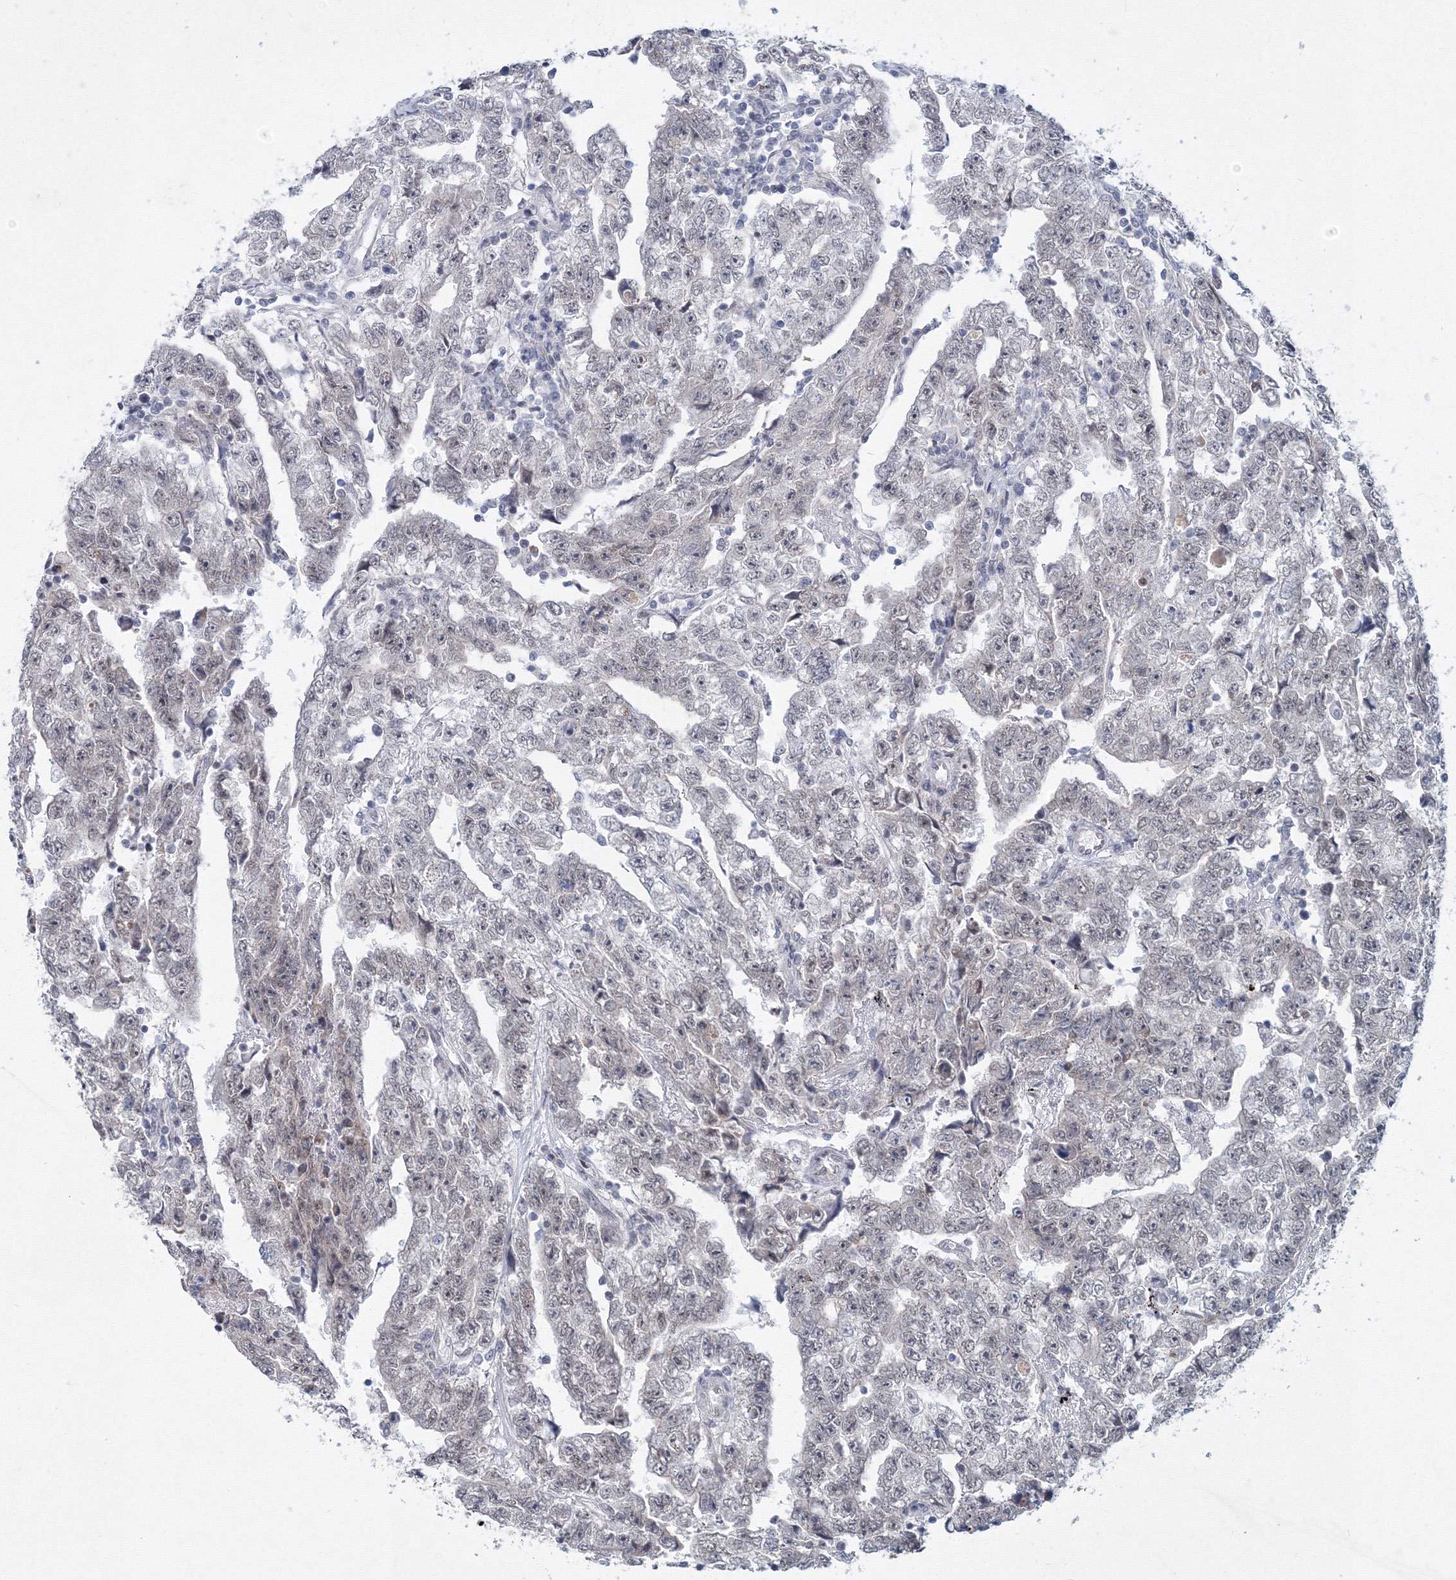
{"staining": {"intensity": "negative", "quantity": "none", "location": "none"}, "tissue": "testis cancer", "cell_type": "Tumor cells", "image_type": "cancer", "snomed": [{"axis": "morphology", "description": "Carcinoma, Embryonal, NOS"}, {"axis": "topography", "description": "Testis"}], "caption": "Protein analysis of testis cancer exhibits no significant expression in tumor cells. (Stains: DAB (3,3'-diaminobenzidine) immunohistochemistry with hematoxylin counter stain, Microscopy: brightfield microscopy at high magnification).", "gene": "SF3B6", "patient": {"sex": "male", "age": 25}}